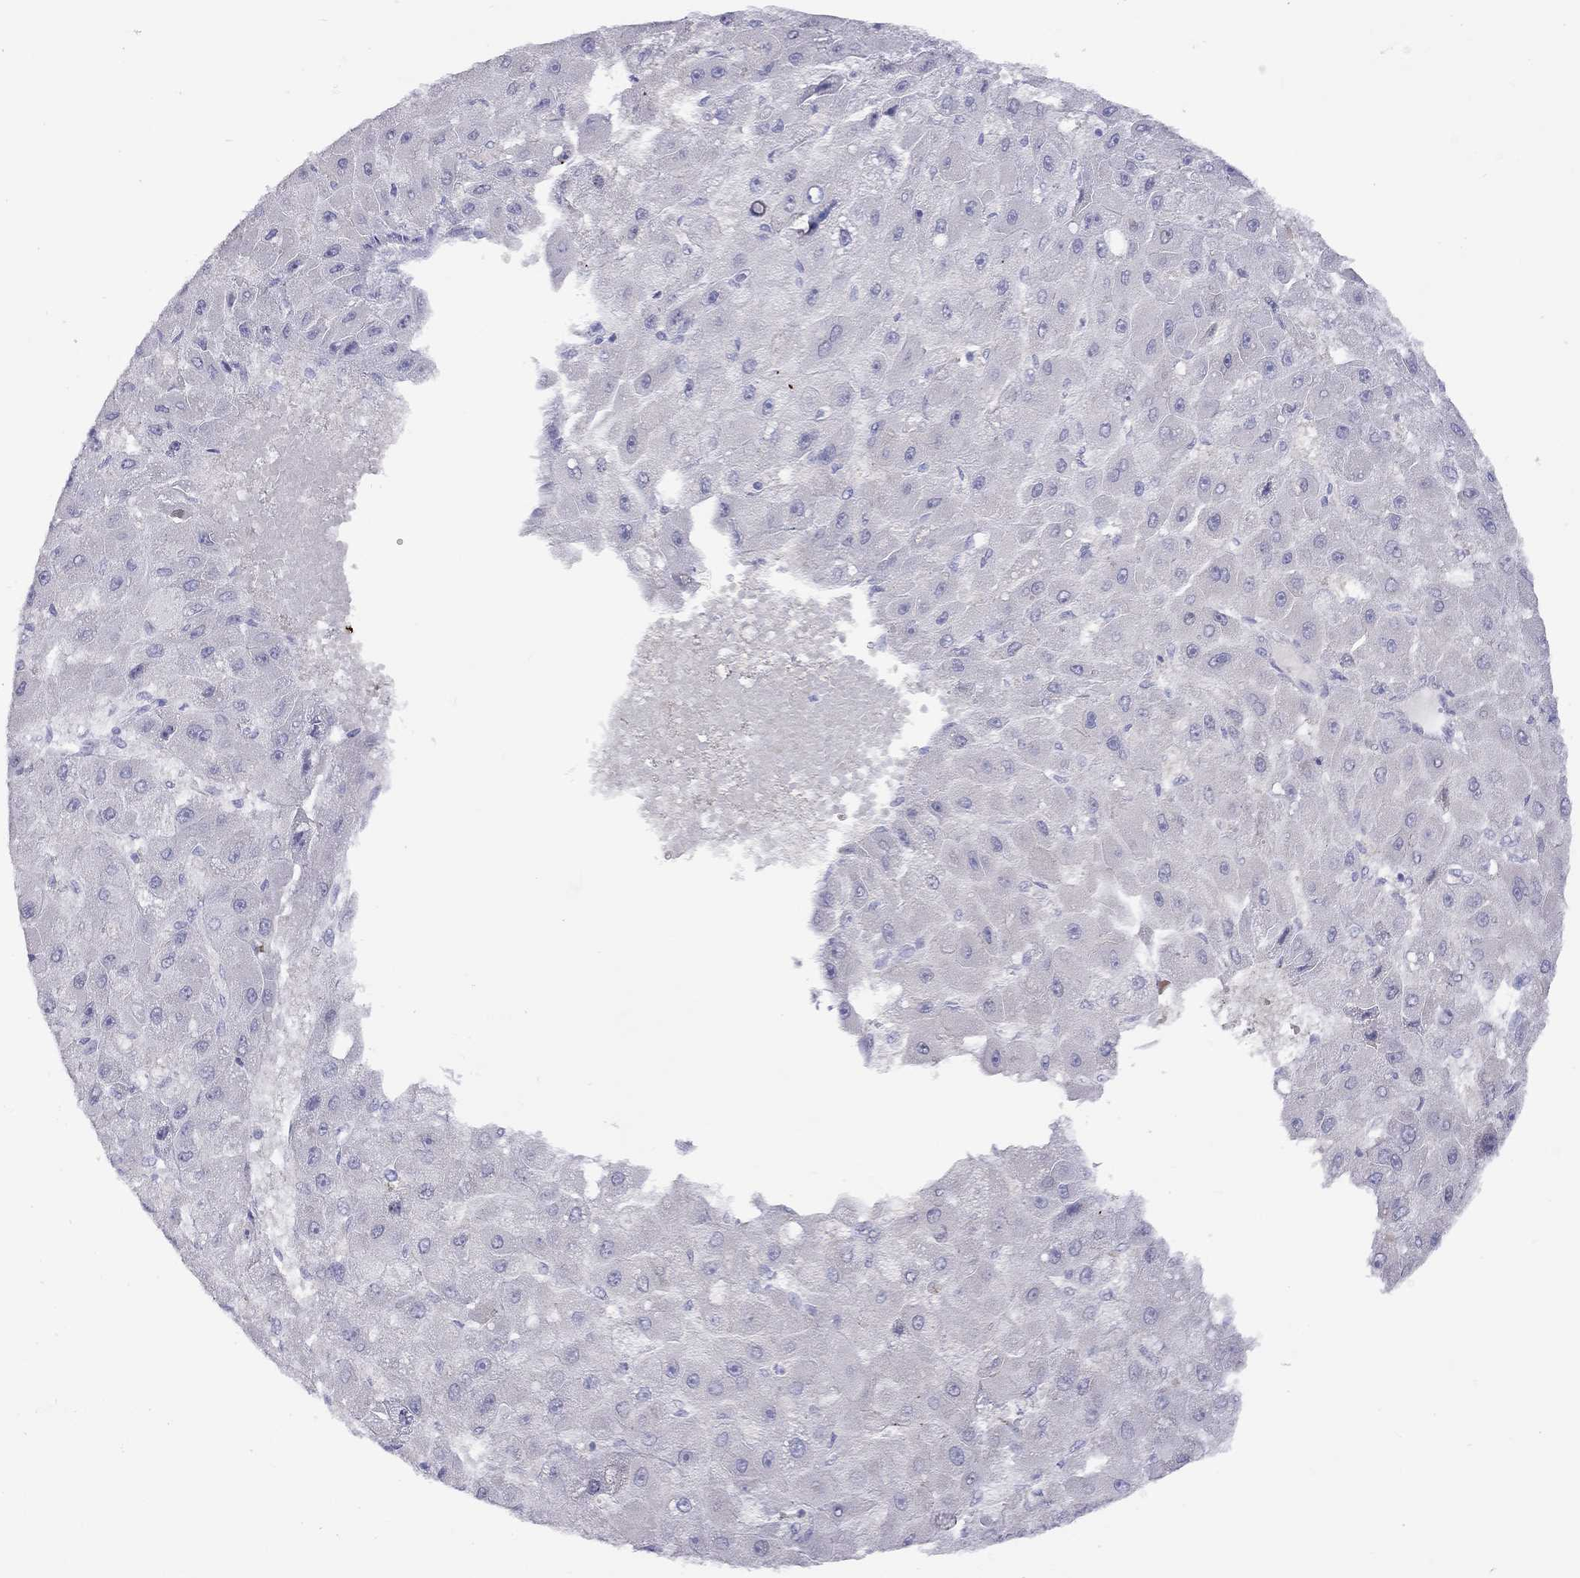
{"staining": {"intensity": "negative", "quantity": "none", "location": "none"}, "tissue": "liver cancer", "cell_type": "Tumor cells", "image_type": "cancer", "snomed": [{"axis": "morphology", "description": "Carcinoma, Hepatocellular, NOS"}, {"axis": "topography", "description": "Liver"}], "caption": "High power microscopy micrograph of an IHC image of liver cancer (hepatocellular carcinoma), revealing no significant expression in tumor cells. (DAB (3,3'-diaminobenzidine) IHC, high magnification).", "gene": "GNAT3", "patient": {"sex": "female", "age": 25}}